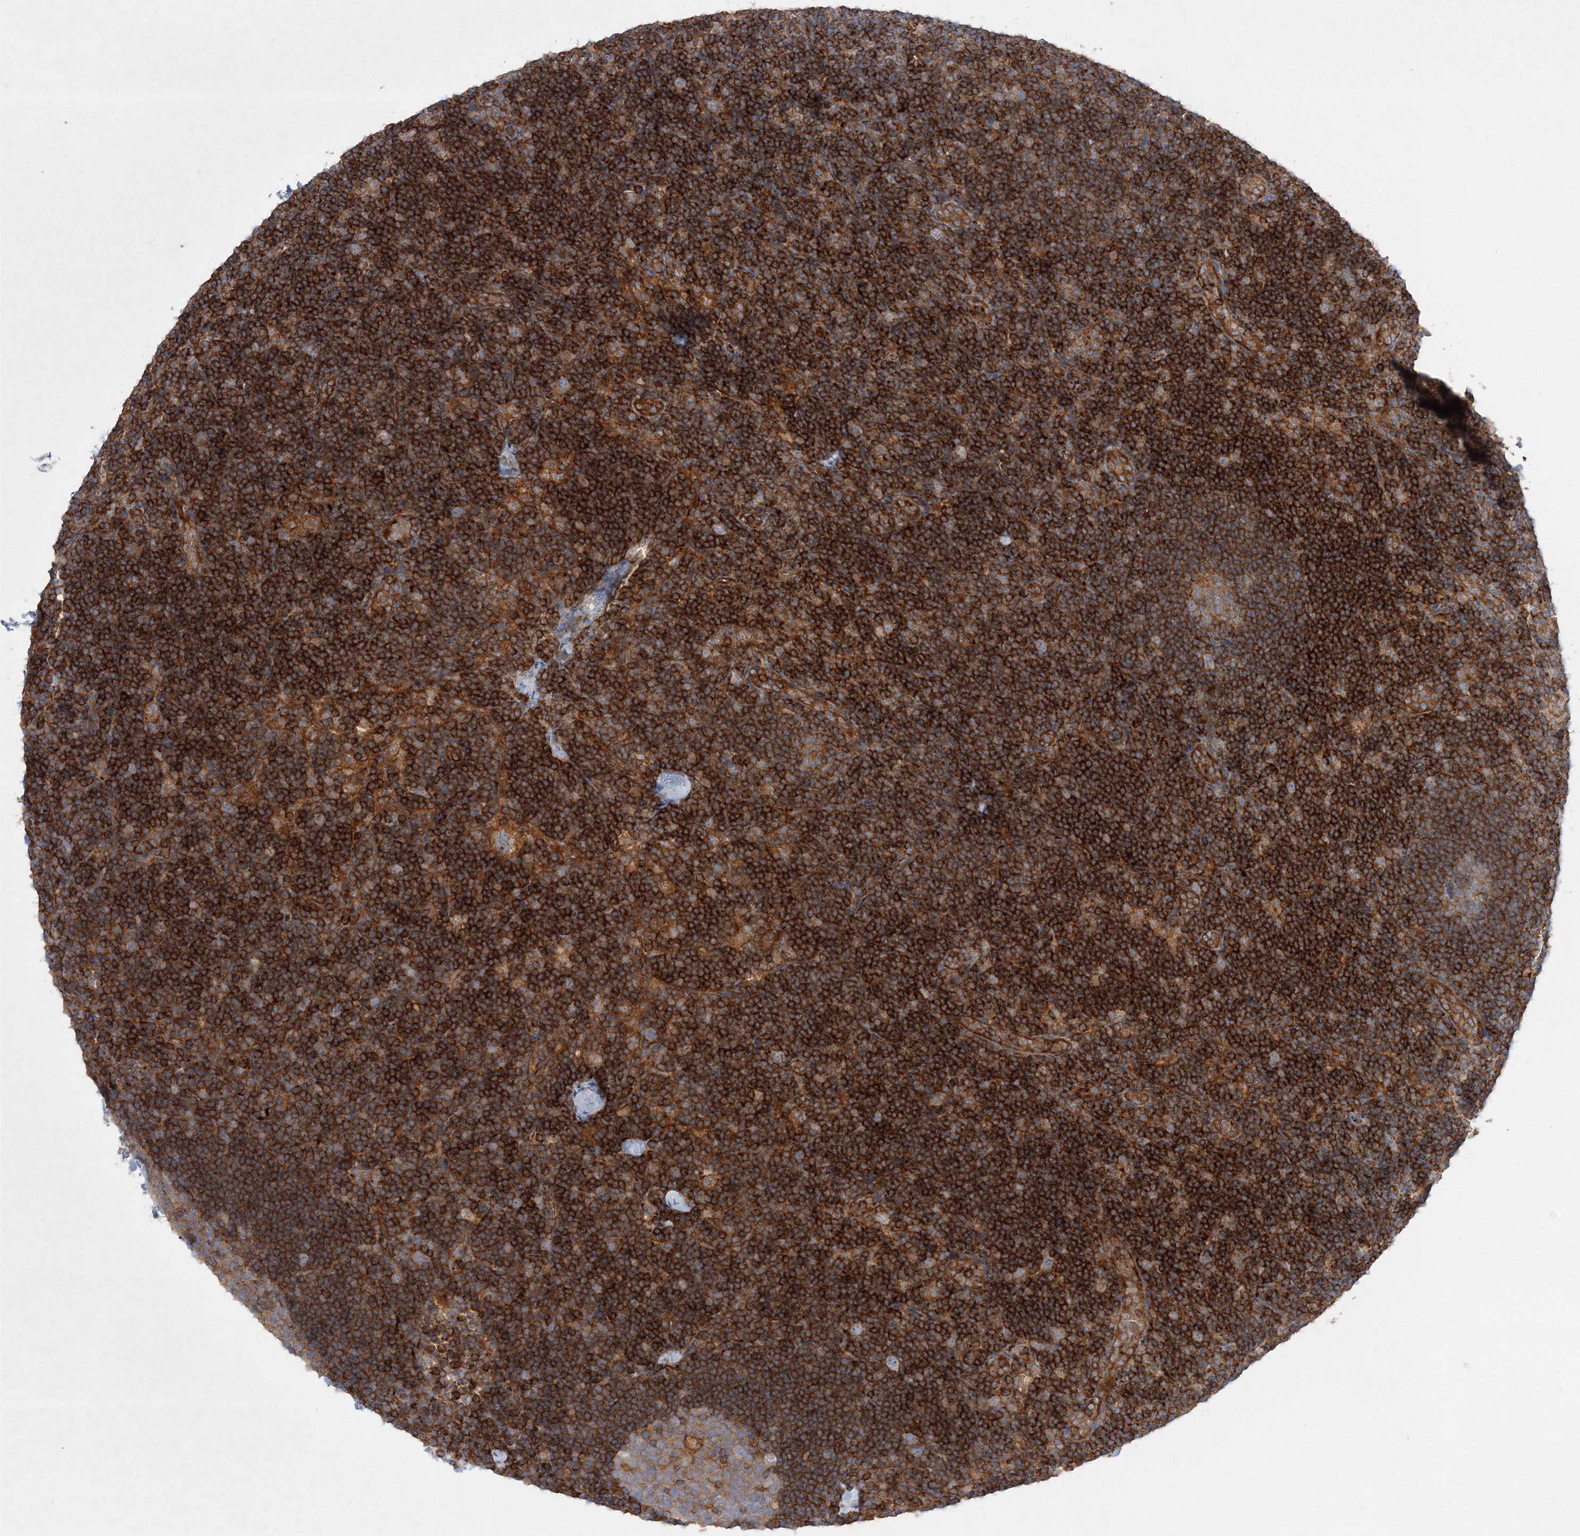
{"staining": {"intensity": "moderate", "quantity": "25%-75%", "location": "cytoplasmic/membranous"}, "tissue": "lymph node", "cell_type": "Germinal center cells", "image_type": "normal", "snomed": [{"axis": "morphology", "description": "Normal tissue, NOS"}, {"axis": "topography", "description": "Lymph node"}], "caption": "Immunohistochemical staining of unremarkable human lymph node shows 25%-75% levels of moderate cytoplasmic/membranous protein expression in approximately 25%-75% of germinal center cells. Nuclei are stained in blue.", "gene": "WDR37", "patient": {"sex": "female", "age": 22}}